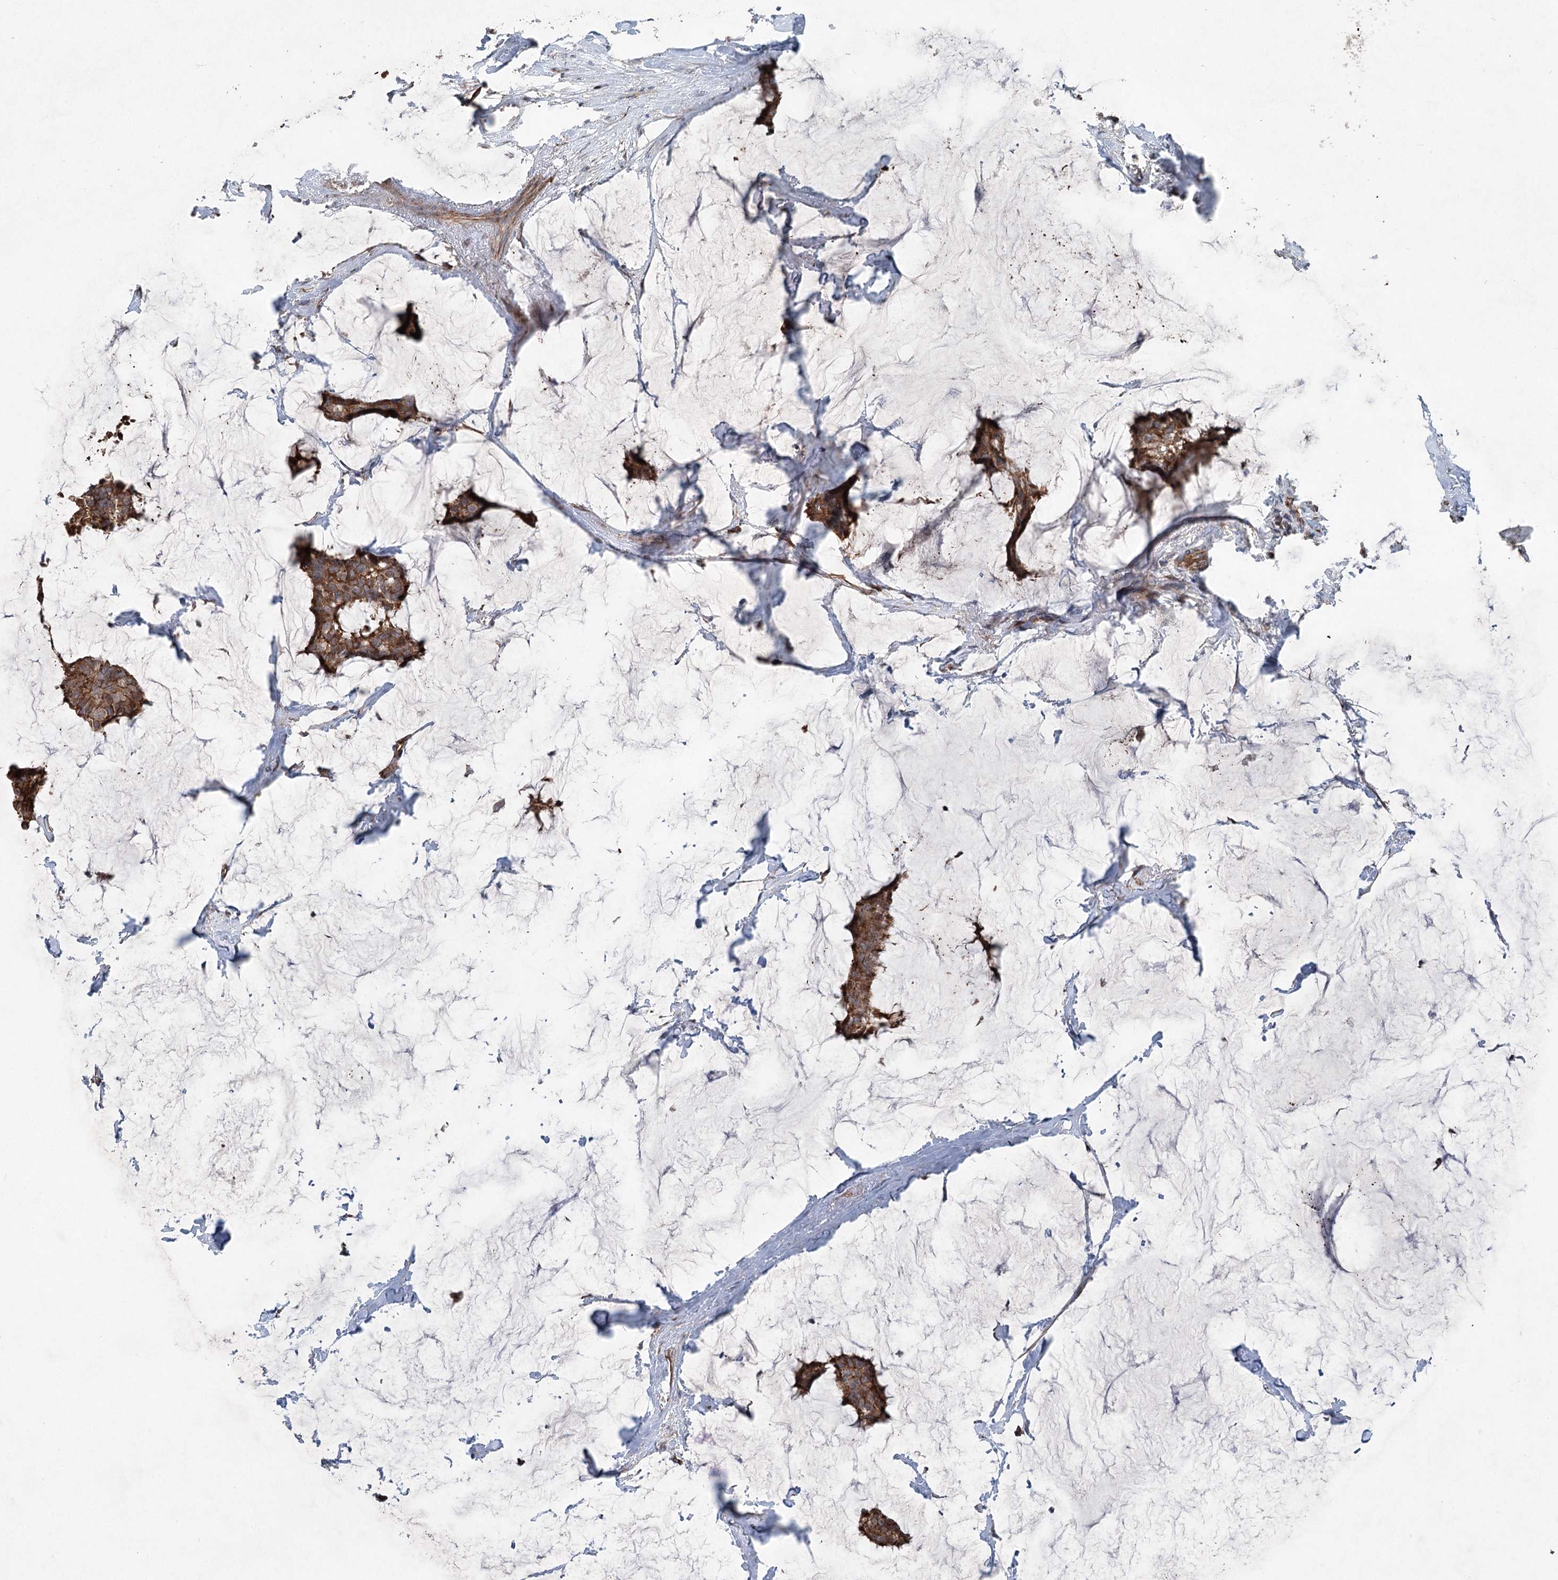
{"staining": {"intensity": "moderate", "quantity": ">75%", "location": "cytoplasmic/membranous"}, "tissue": "breast cancer", "cell_type": "Tumor cells", "image_type": "cancer", "snomed": [{"axis": "morphology", "description": "Duct carcinoma"}, {"axis": "topography", "description": "Breast"}], "caption": "The image demonstrates staining of breast cancer, revealing moderate cytoplasmic/membranous protein expression (brown color) within tumor cells. The protein is shown in brown color, while the nuclei are stained blue.", "gene": "SERINC5", "patient": {"sex": "female", "age": 93}}